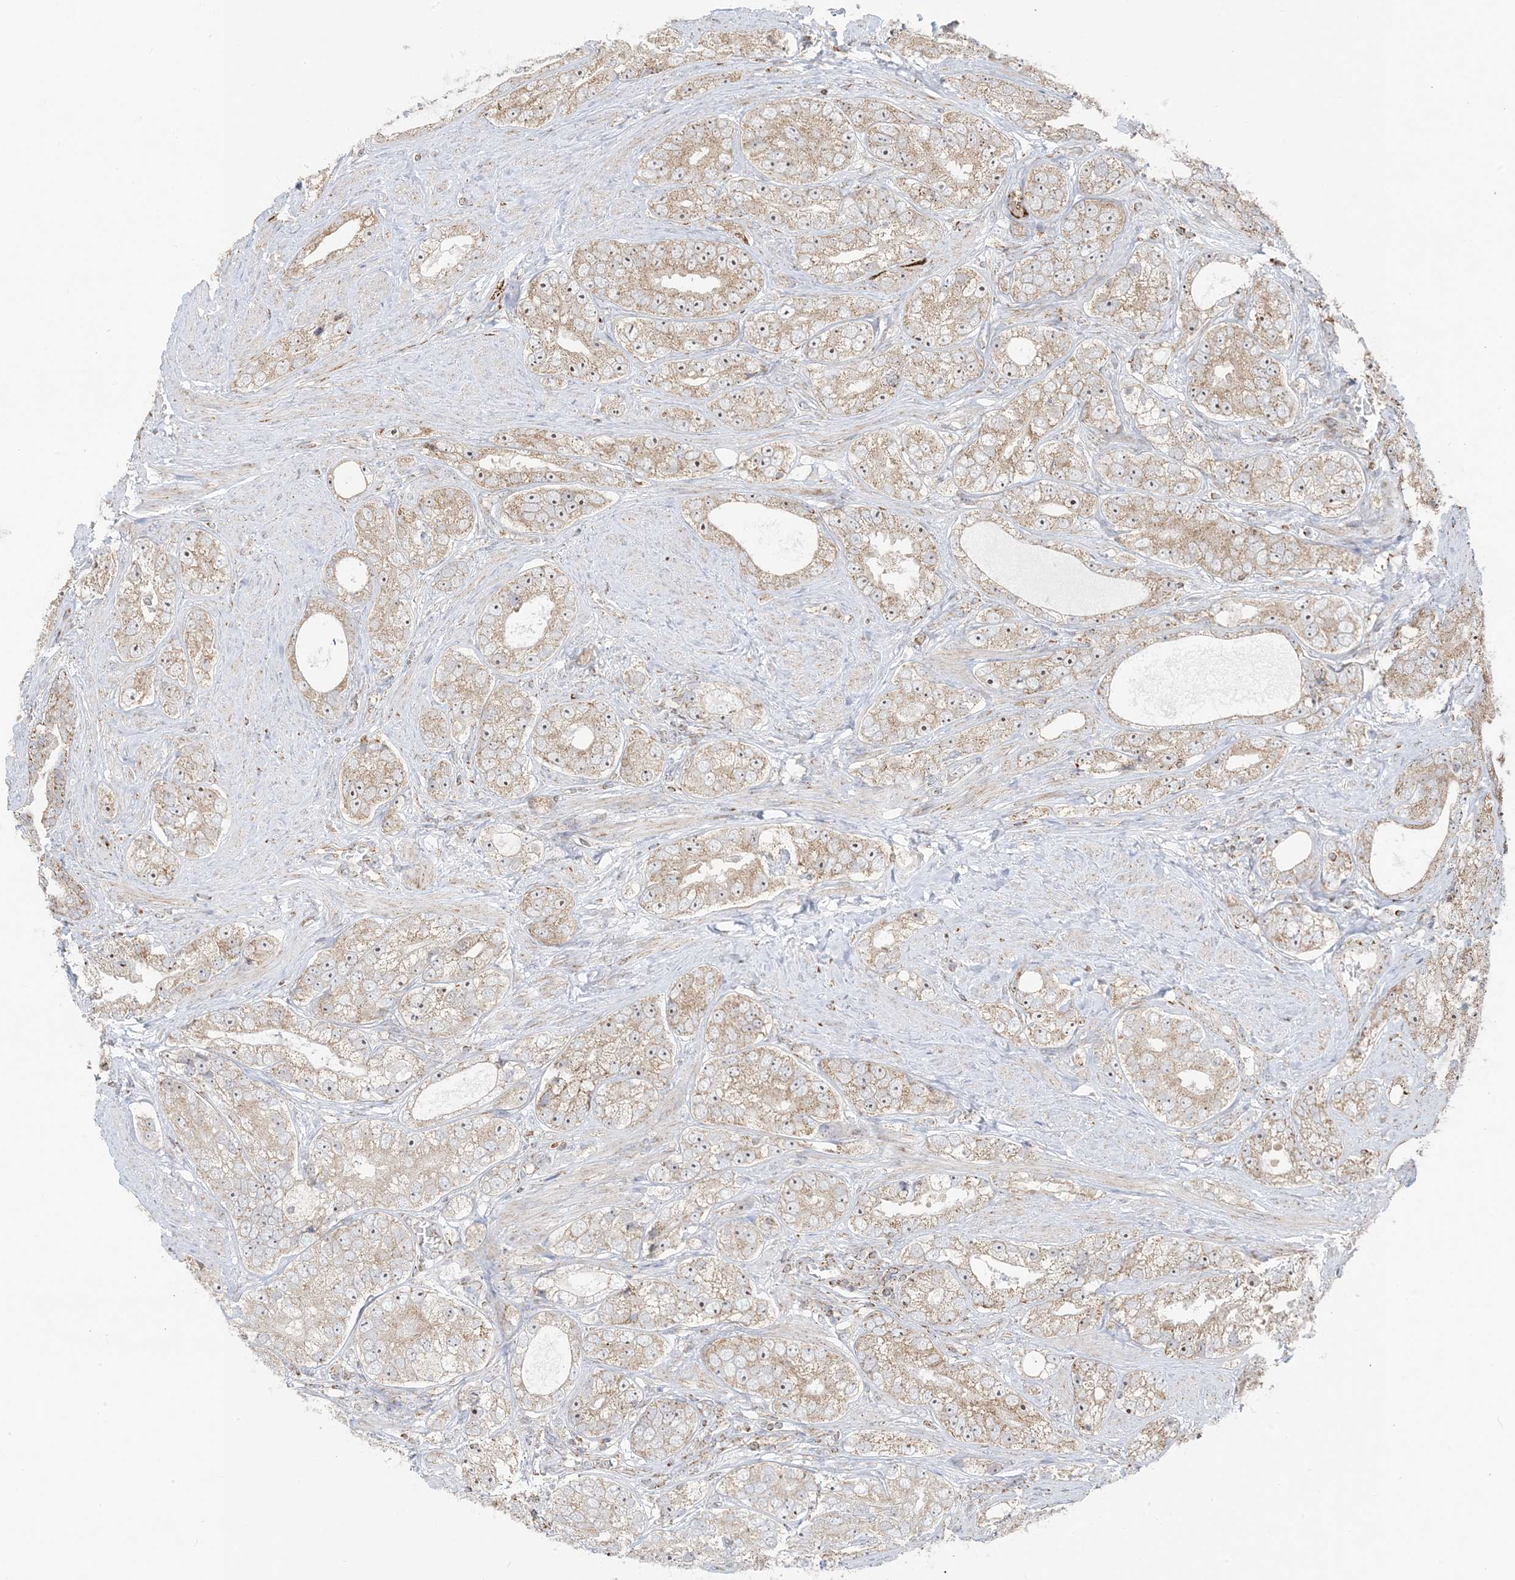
{"staining": {"intensity": "weak", "quantity": ">75%", "location": "cytoplasmic/membranous,nuclear"}, "tissue": "prostate cancer", "cell_type": "Tumor cells", "image_type": "cancer", "snomed": [{"axis": "morphology", "description": "Adenocarcinoma, High grade"}, {"axis": "topography", "description": "Prostate"}], "caption": "This photomicrograph exhibits prostate cancer stained with immunohistochemistry (IHC) to label a protein in brown. The cytoplasmic/membranous and nuclear of tumor cells show weak positivity for the protein. Nuclei are counter-stained blue.", "gene": "MAPKBP1", "patient": {"sex": "male", "age": 56}}